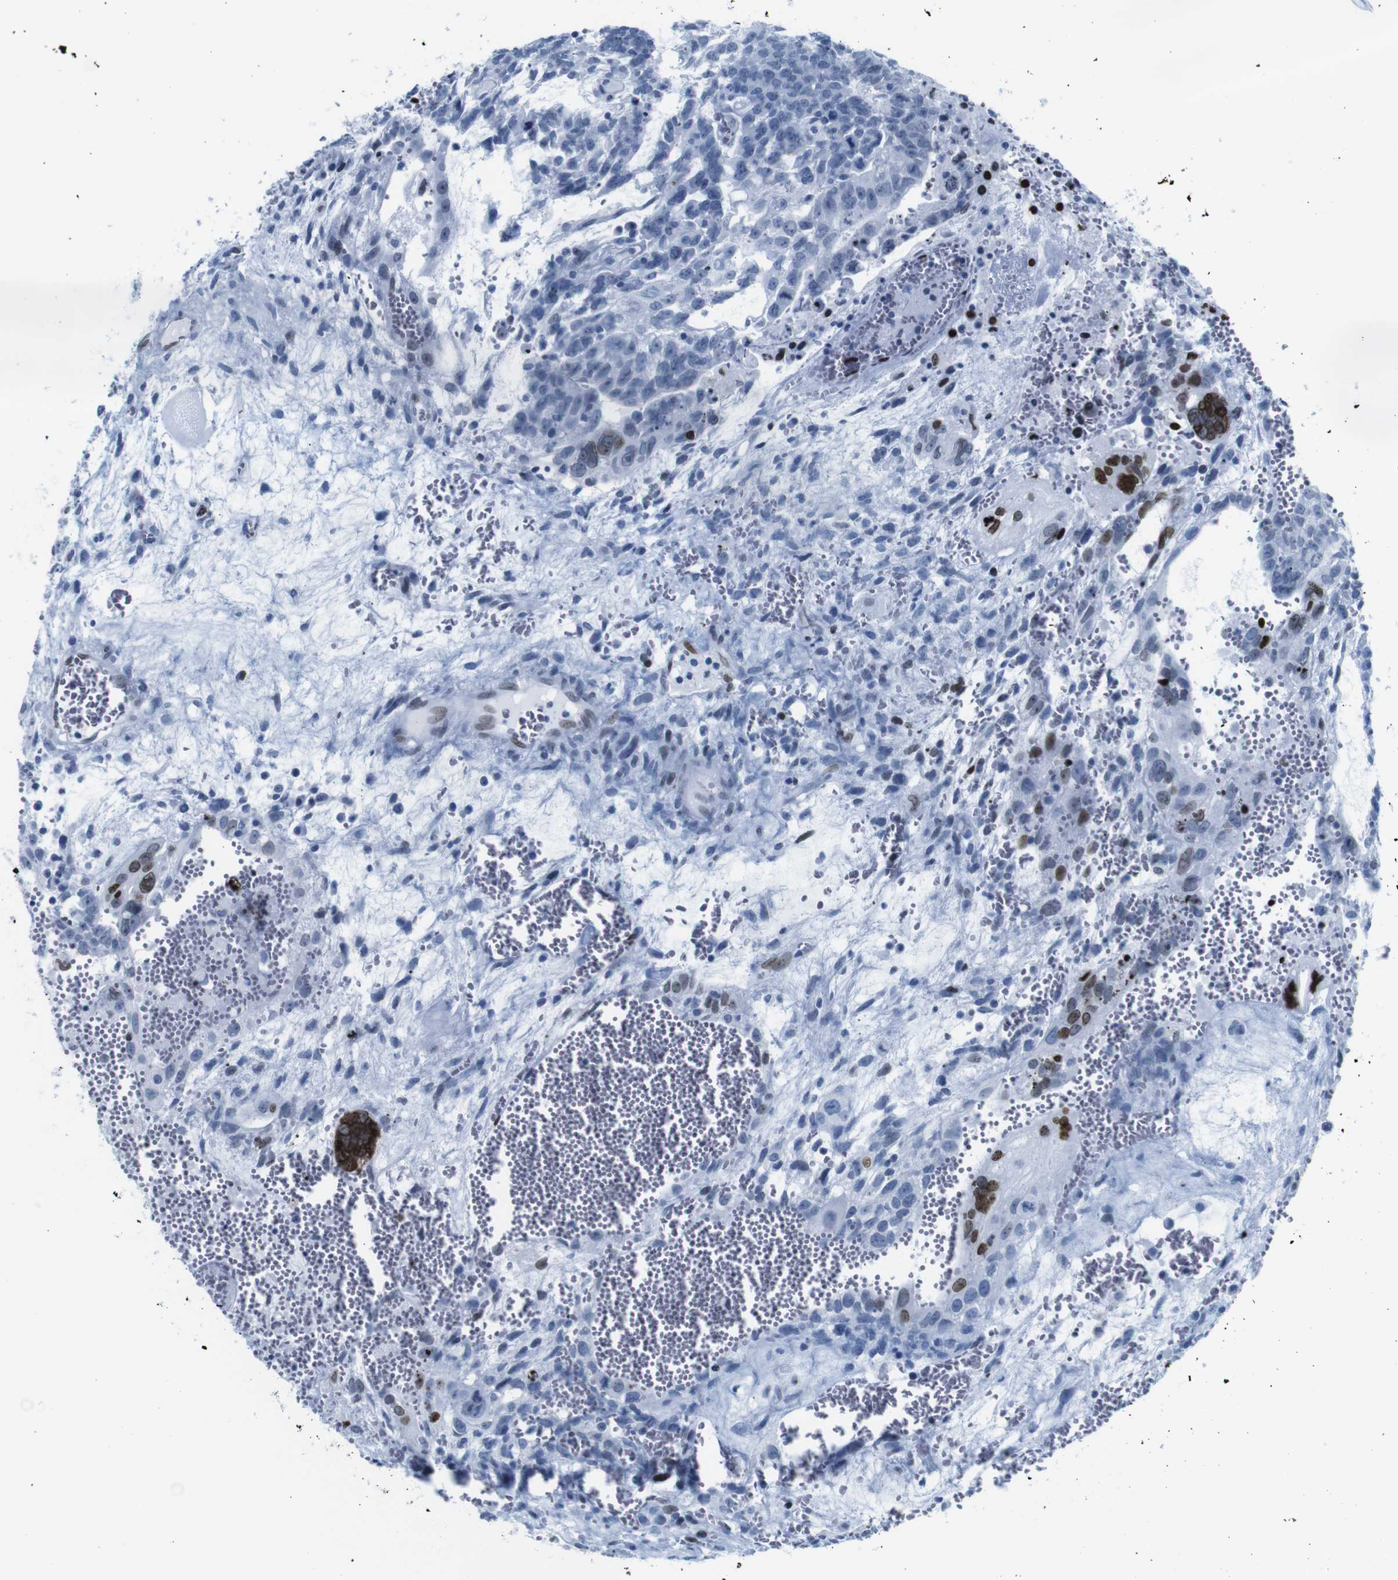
{"staining": {"intensity": "negative", "quantity": "none", "location": "none"}, "tissue": "testis cancer", "cell_type": "Tumor cells", "image_type": "cancer", "snomed": [{"axis": "morphology", "description": "Seminoma, NOS"}, {"axis": "morphology", "description": "Carcinoma, Embryonal, NOS"}, {"axis": "topography", "description": "Testis"}], "caption": "Human testis cancer (seminoma) stained for a protein using IHC reveals no staining in tumor cells.", "gene": "NPIPB15", "patient": {"sex": "male", "age": 52}}